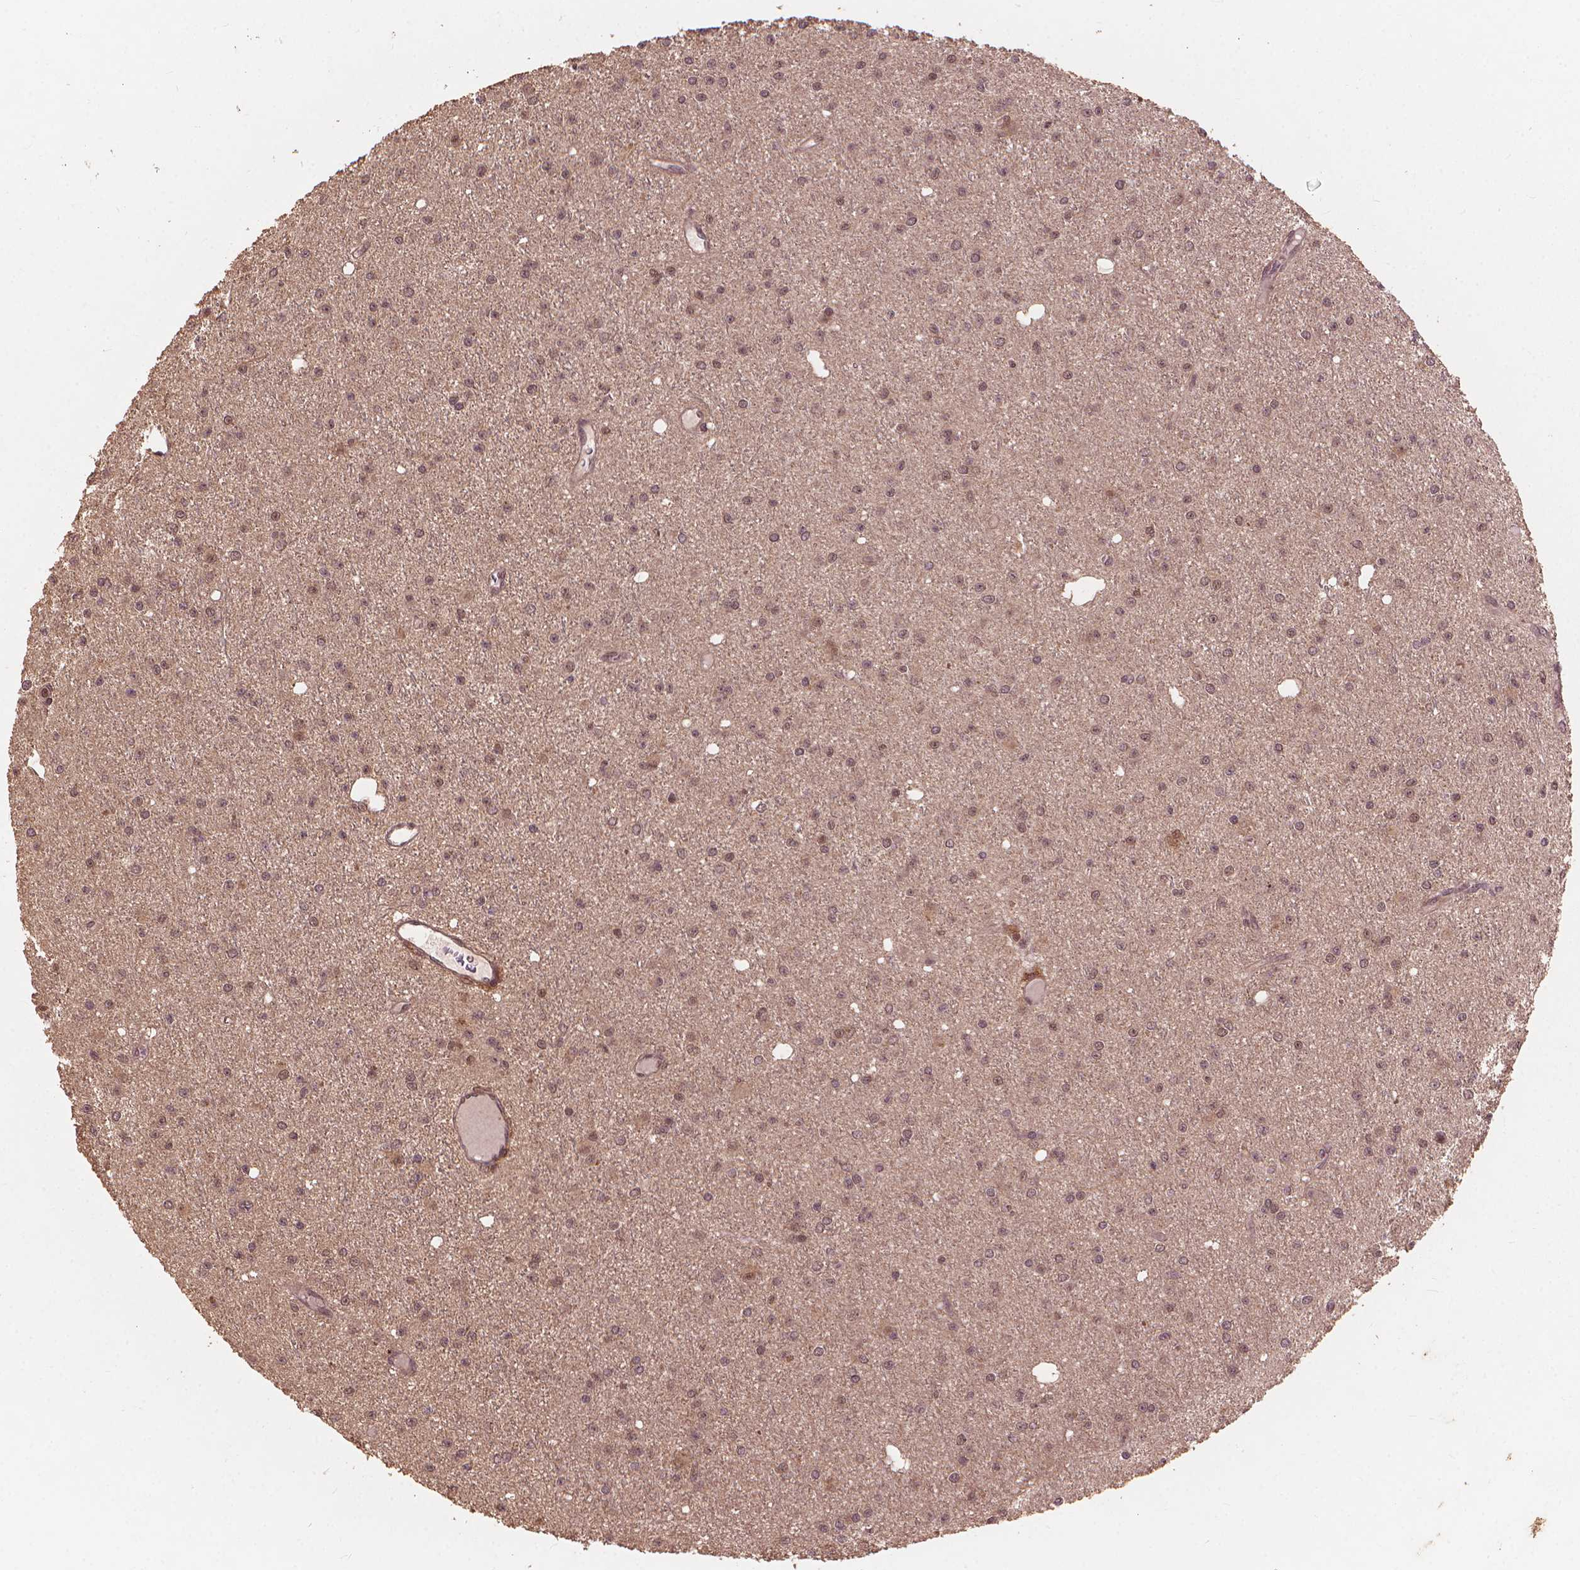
{"staining": {"intensity": "moderate", "quantity": ">75%", "location": "nuclear"}, "tissue": "glioma", "cell_type": "Tumor cells", "image_type": "cancer", "snomed": [{"axis": "morphology", "description": "Glioma, malignant, Low grade"}, {"axis": "topography", "description": "Brain"}], "caption": "Immunohistochemistry image of human glioma stained for a protein (brown), which exhibits medium levels of moderate nuclear positivity in about >75% of tumor cells.", "gene": "SSU72", "patient": {"sex": "male", "age": 27}}